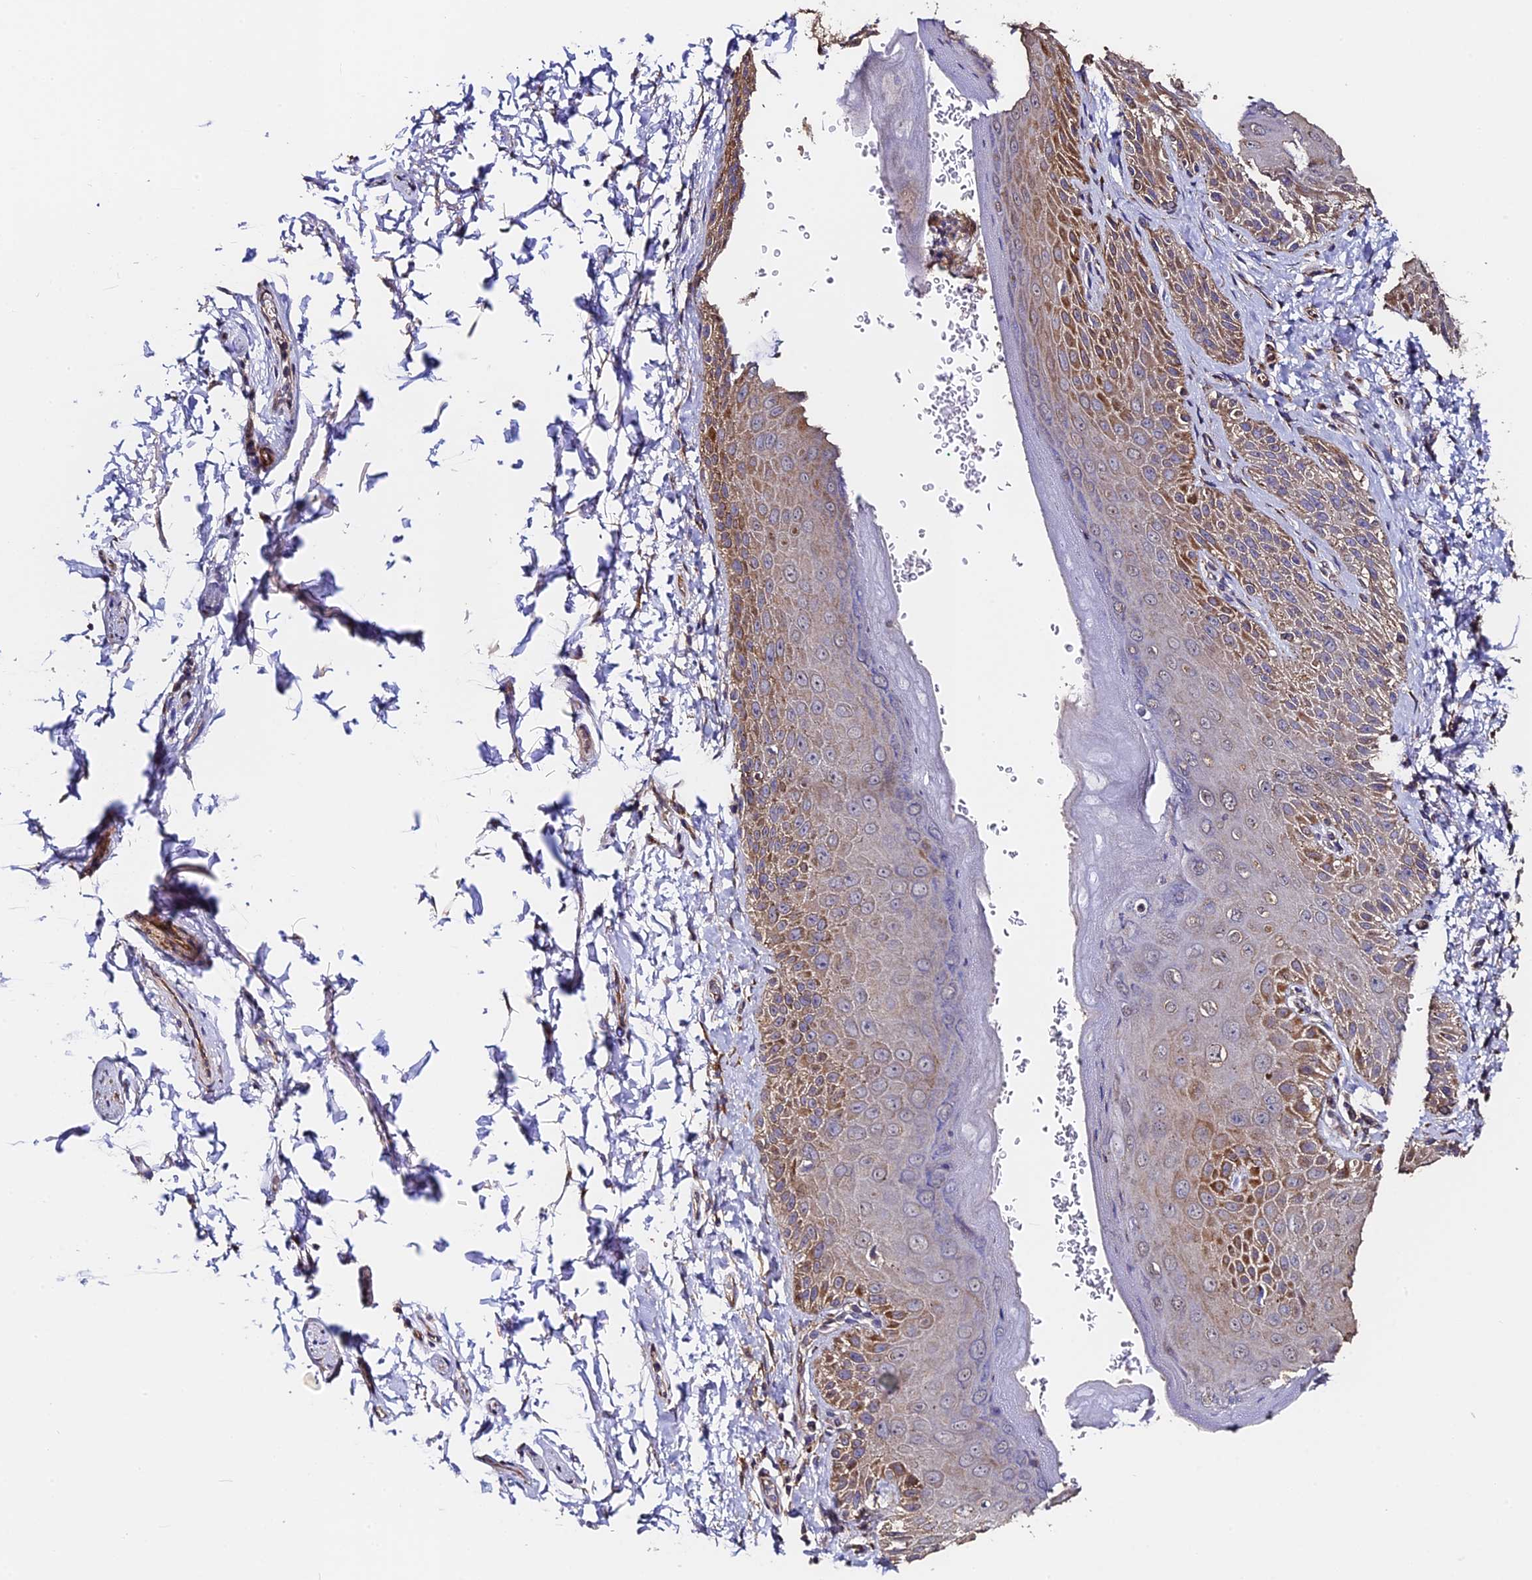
{"staining": {"intensity": "moderate", "quantity": "25%-75%", "location": "cytoplasmic/membranous"}, "tissue": "skin", "cell_type": "Epidermal cells", "image_type": "normal", "snomed": [{"axis": "morphology", "description": "Normal tissue, NOS"}, {"axis": "topography", "description": "Anal"}], "caption": "This photomicrograph shows unremarkable skin stained with immunohistochemistry to label a protein in brown. The cytoplasmic/membranous of epidermal cells show moderate positivity for the protein. Nuclei are counter-stained blue.", "gene": "SLC11A1", "patient": {"sex": "male", "age": 44}}